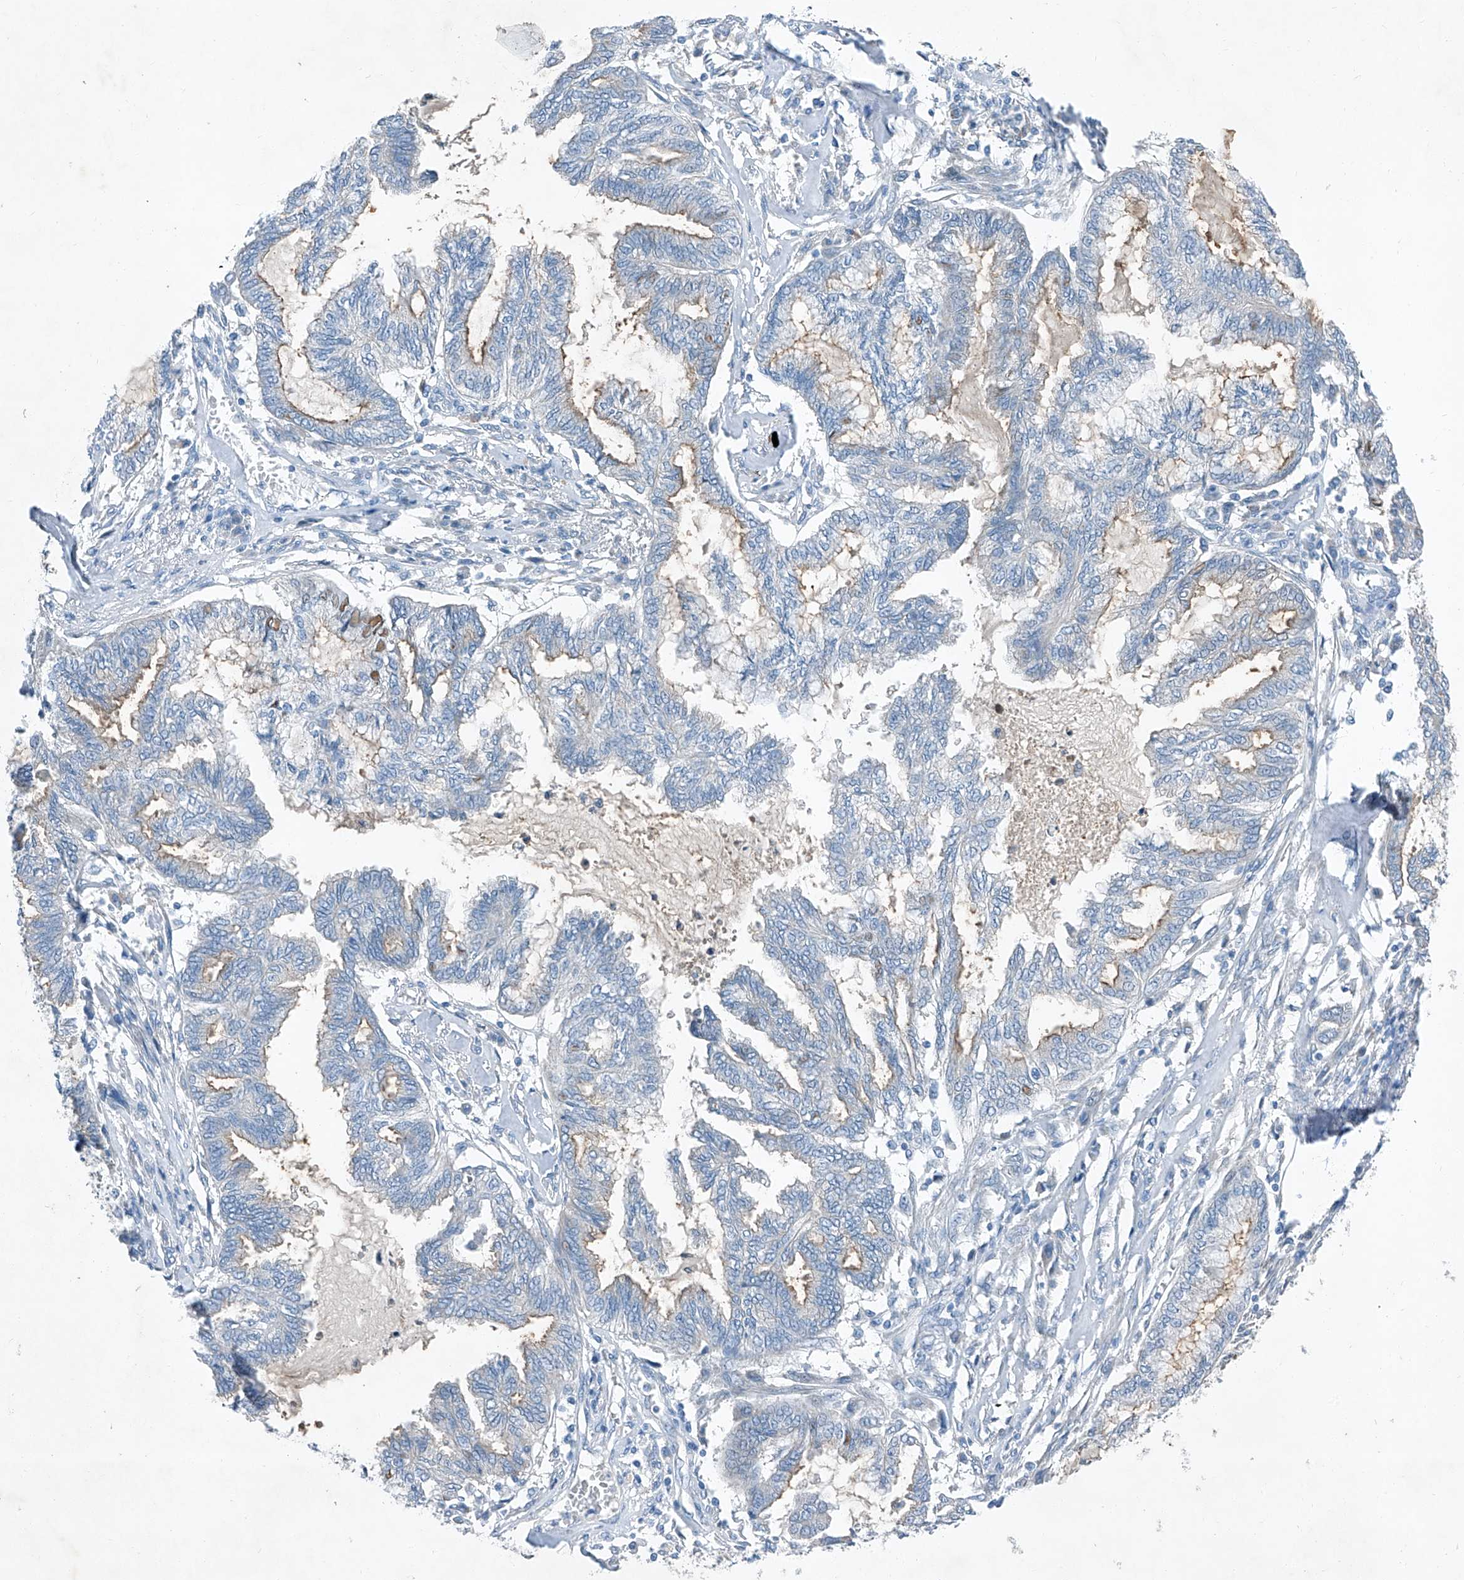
{"staining": {"intensity": "weak", "quantity": "<25%", "location": "cytoplasmic/membranous"}, "tissue": "endometrial cancer", "cell_type": "Tumor cells", "image_type": "cancer", "snomed": [{"axis": "morphology", "description": "Adenocarcinoma, NOS"}, {"axis": "topography", "description": "Endometrium"}], "caption": "This is an IHC image of human adenocarcinoma (endometrial). There is no positivity in tumor cells.", "gene": "MDGA1", "patient": {"sex": "female", "age": 86}}